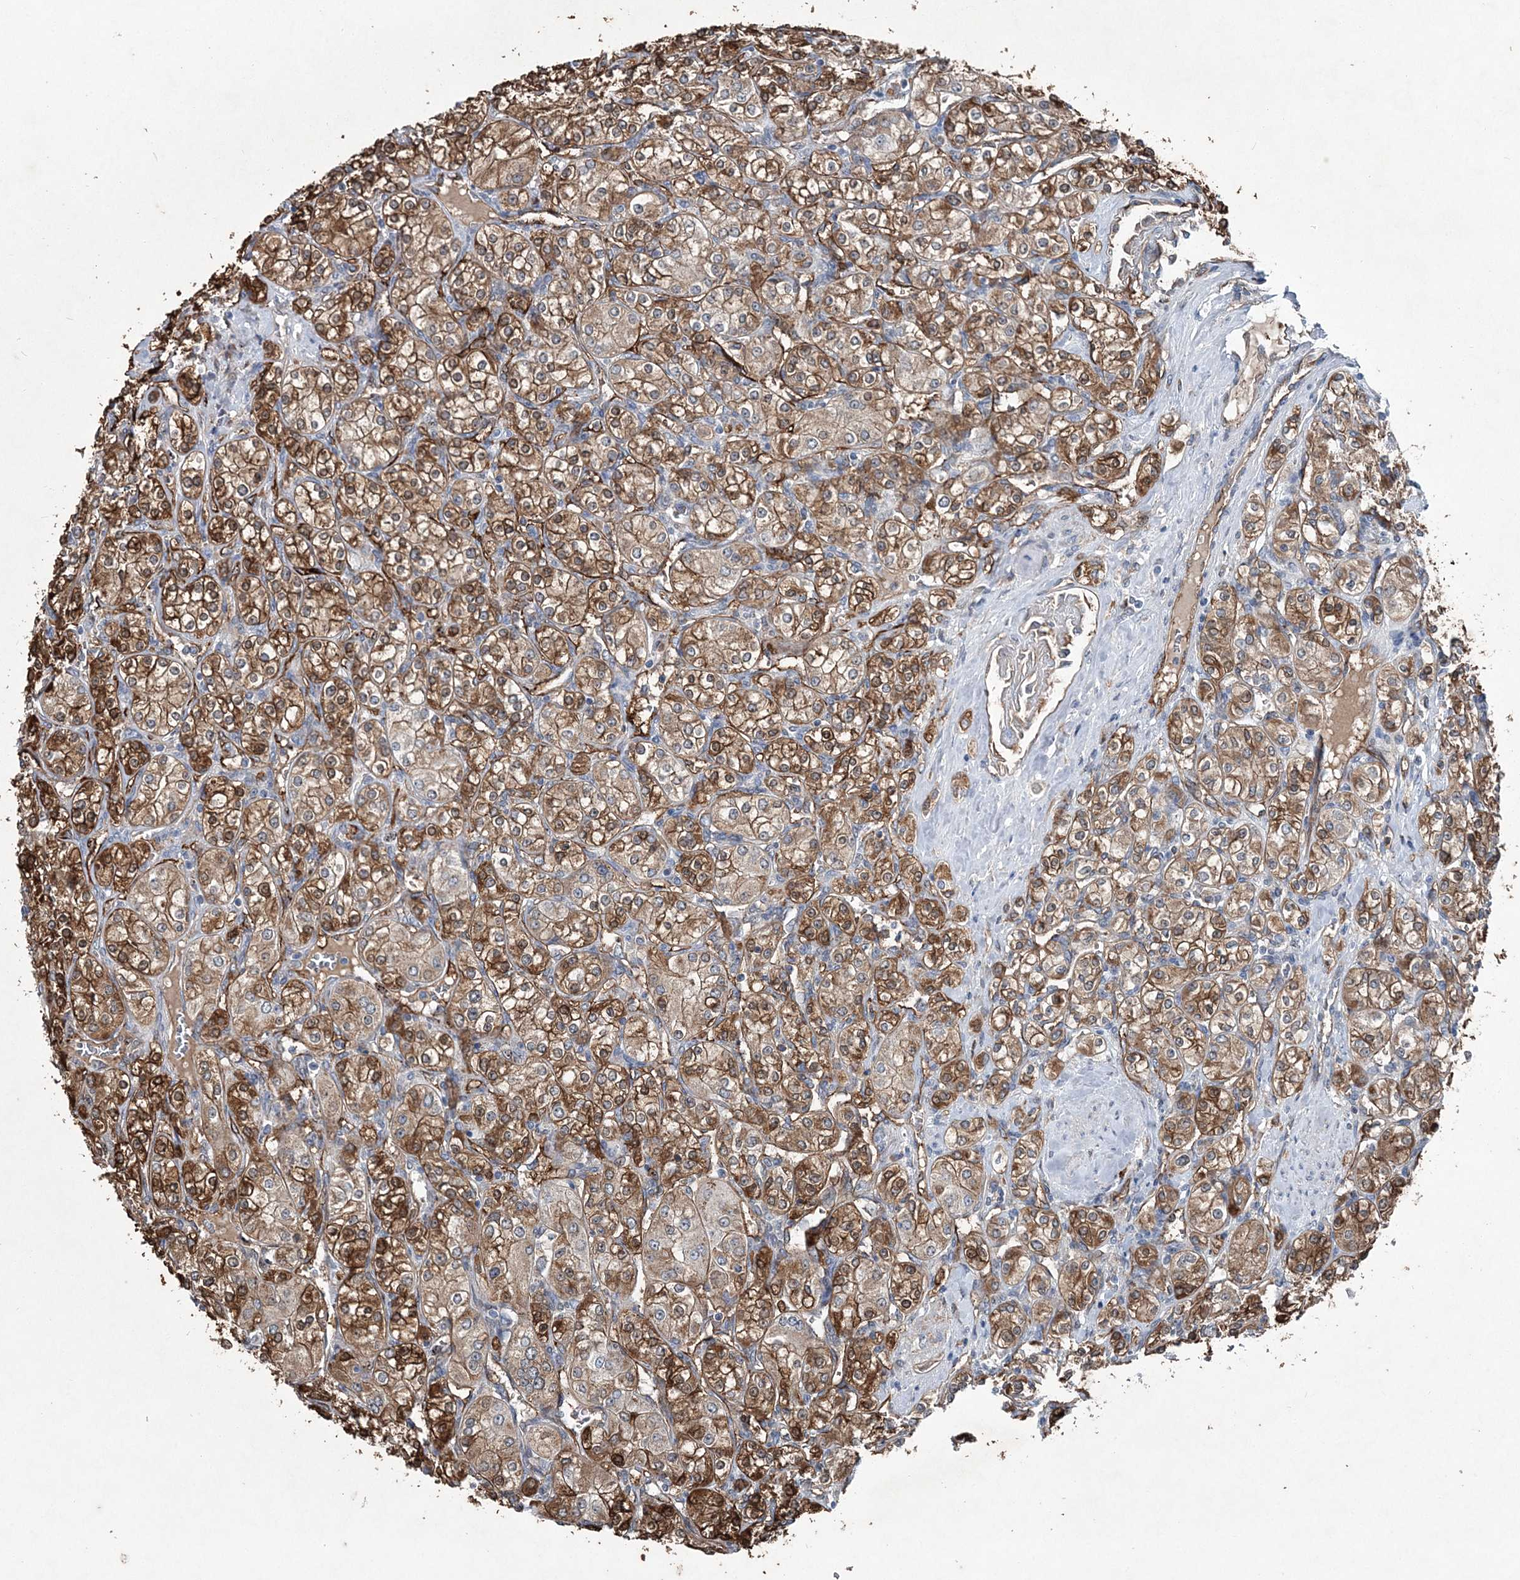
{"staining": {"intensity": "moderate", "quantity": ">75%", "location": "cytoplasmic/membranous"}, "tissue": "renal cancer", "cell_type": "Tumor cells", "image_type": "cancer", "snomed": [{"axis": "morphology", "description": "Adenocarcinoma, NOS"}, {"axis": "topography", "description": "Kidney"}], "caption": "IHC micrograph of neoplastic tissue: renal adenocarcinoma stained using immunohistochemistry (IHC) exhibits medium levels of moderate protein expression localized specifically in the cytoplasmic/membranous of tumor cells, appearing as a cytoplasmic/membranous brown color.", "gene": "SPOPL", "patient": {"sex": "male", "age": 77}}